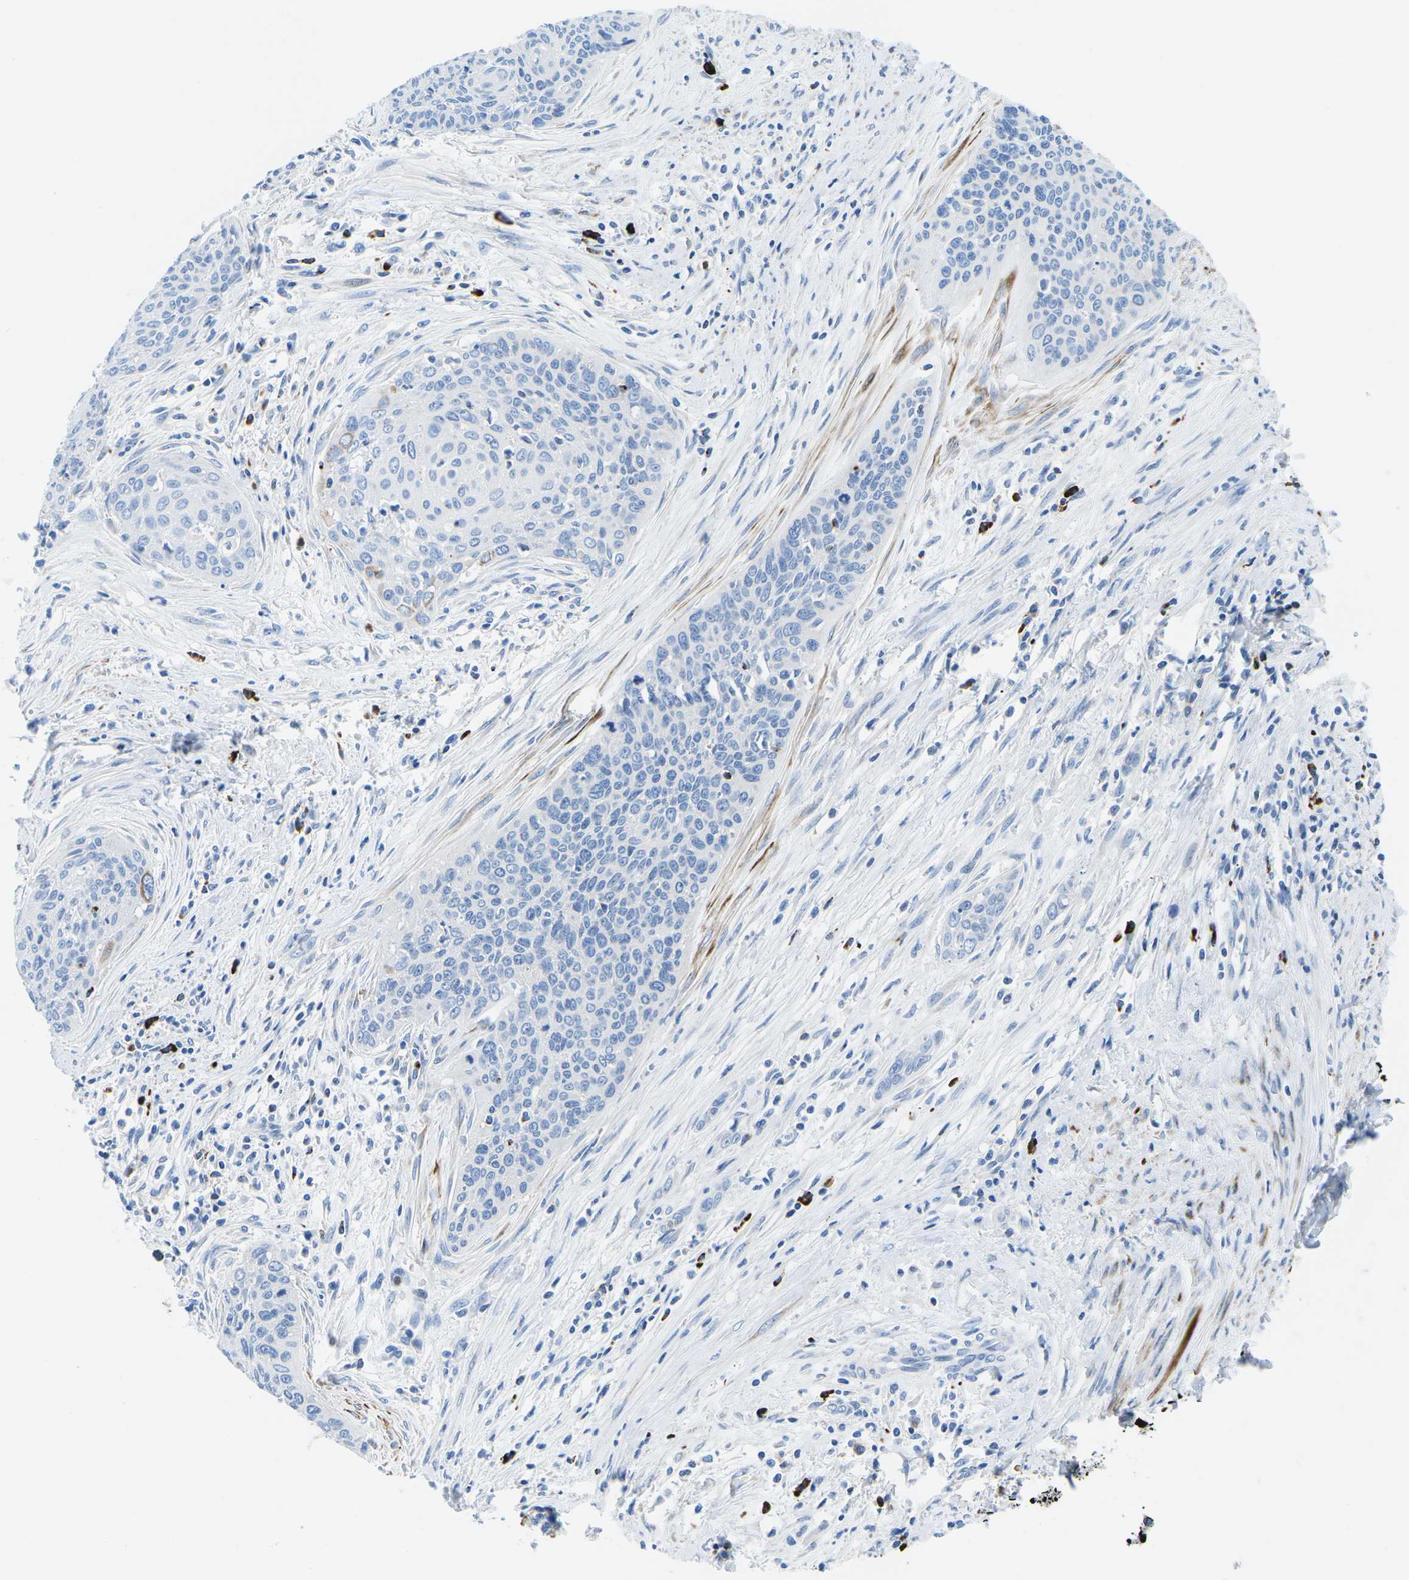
{"staining": {"intensity": "negative", "quantity": "none", "location": "none"}, "tissue": "cervical cancer", "cell_type": "Tumor cells", "image_type": "cancer", "snomed": [{"axis": "morphology", "description": "Squamous cell carcinoma, NOS"}, {"axis": "topography", "description": "Cervix"}], "caption": "The micrograph demonstrates no significant staining in tumor cells of squamous cell carcinoma (cervical).", "gene": "MC4R", "patient": {"sex": "female", "age": 55}}